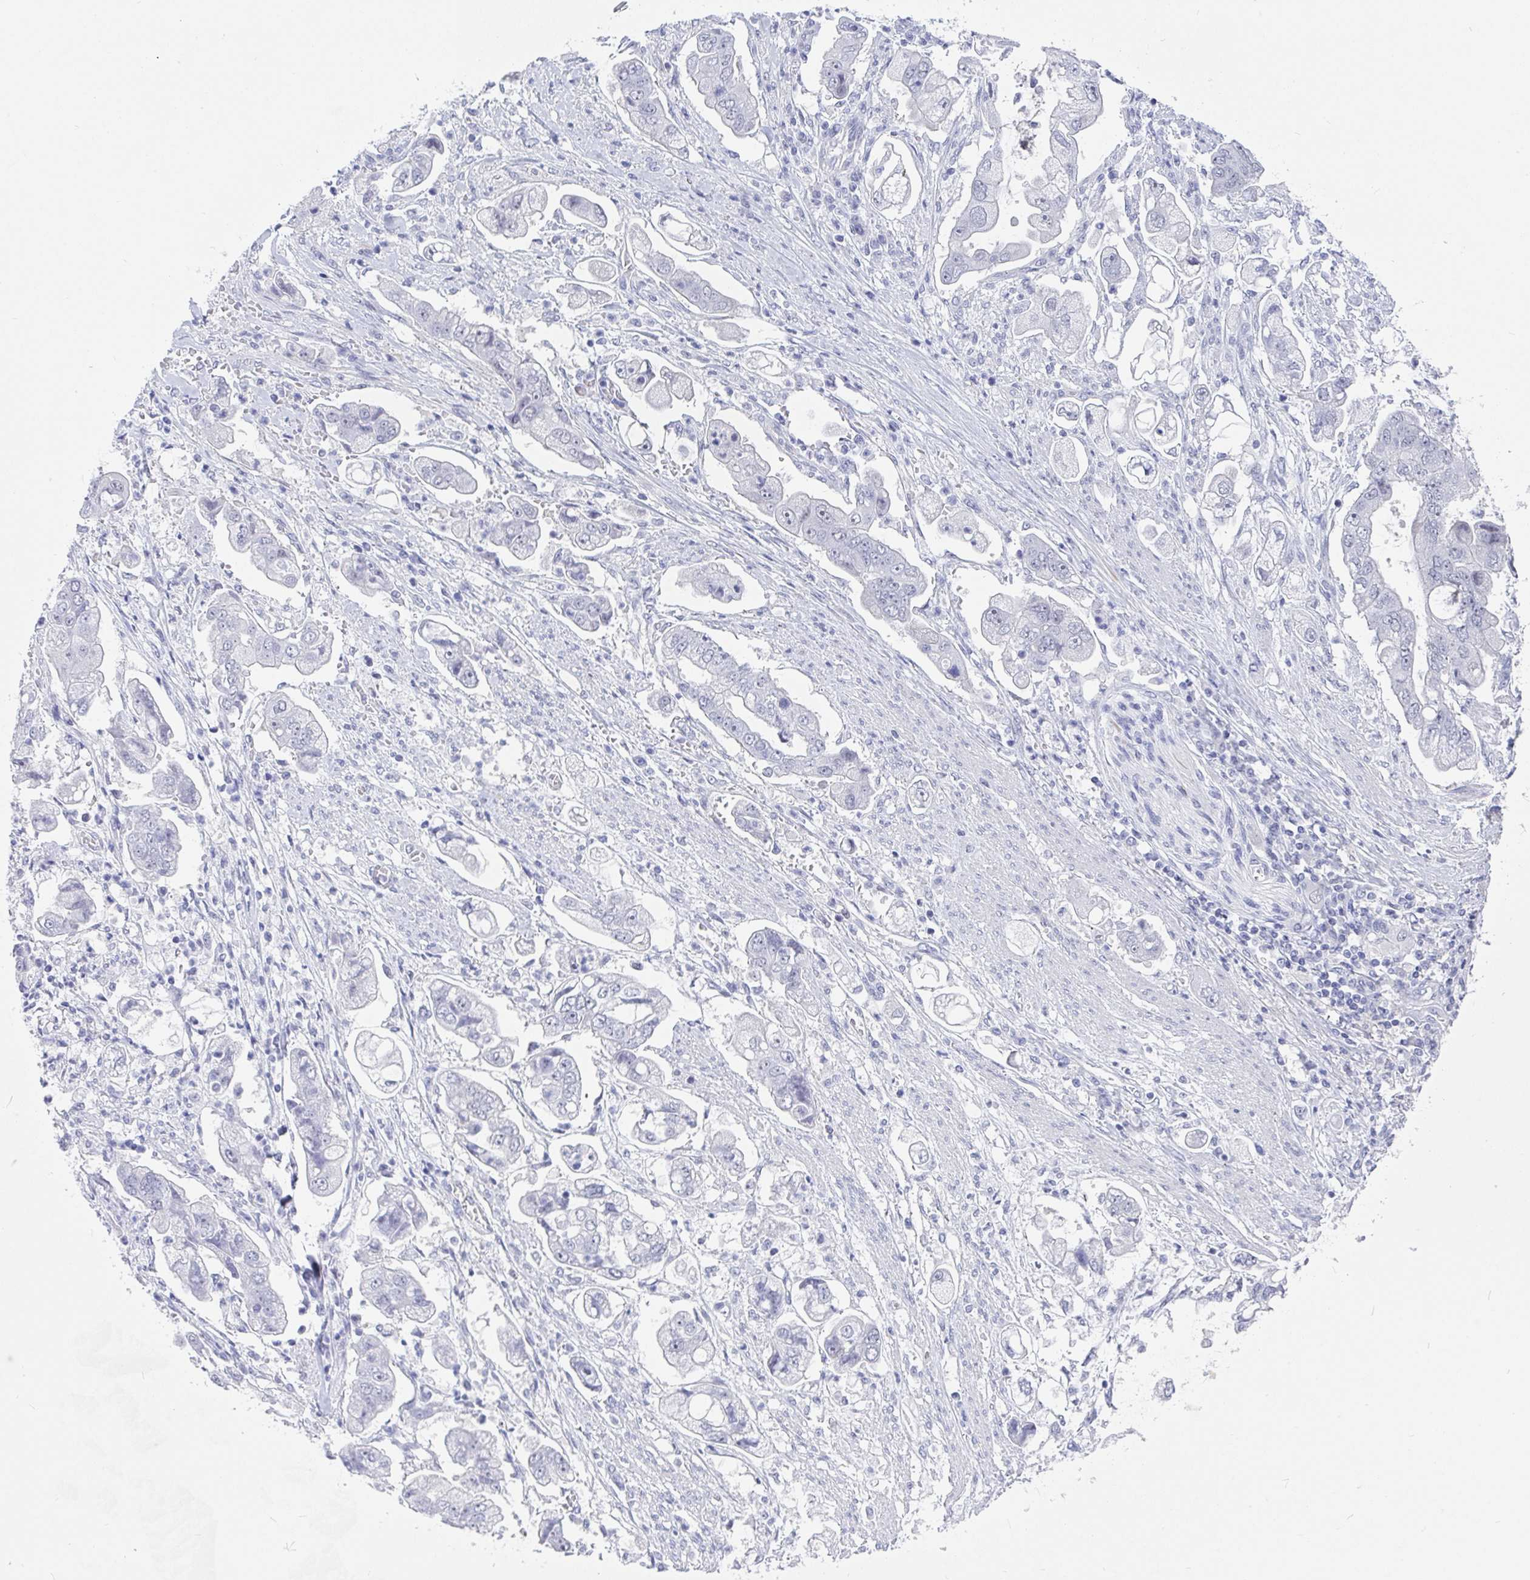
{"staining": {"intensity": "negative", "quantity": "none", "location": "none"}, "tissue": "stomach cancer", "cell_type": "Tumor cells", "image_type": "cancer", "snomed": [{"axis": "morphology", "description": "Adenocarcinoma, NOS"}, {"axis": "topography", "description": "Stomach"}], "caption": "The IHC photomicrograph has no significant positivity in tumor cells of adenocarcinoma (stomach) tissue.", "gene": "DAOA", "patient": {"sex": "male", "age": 62}}